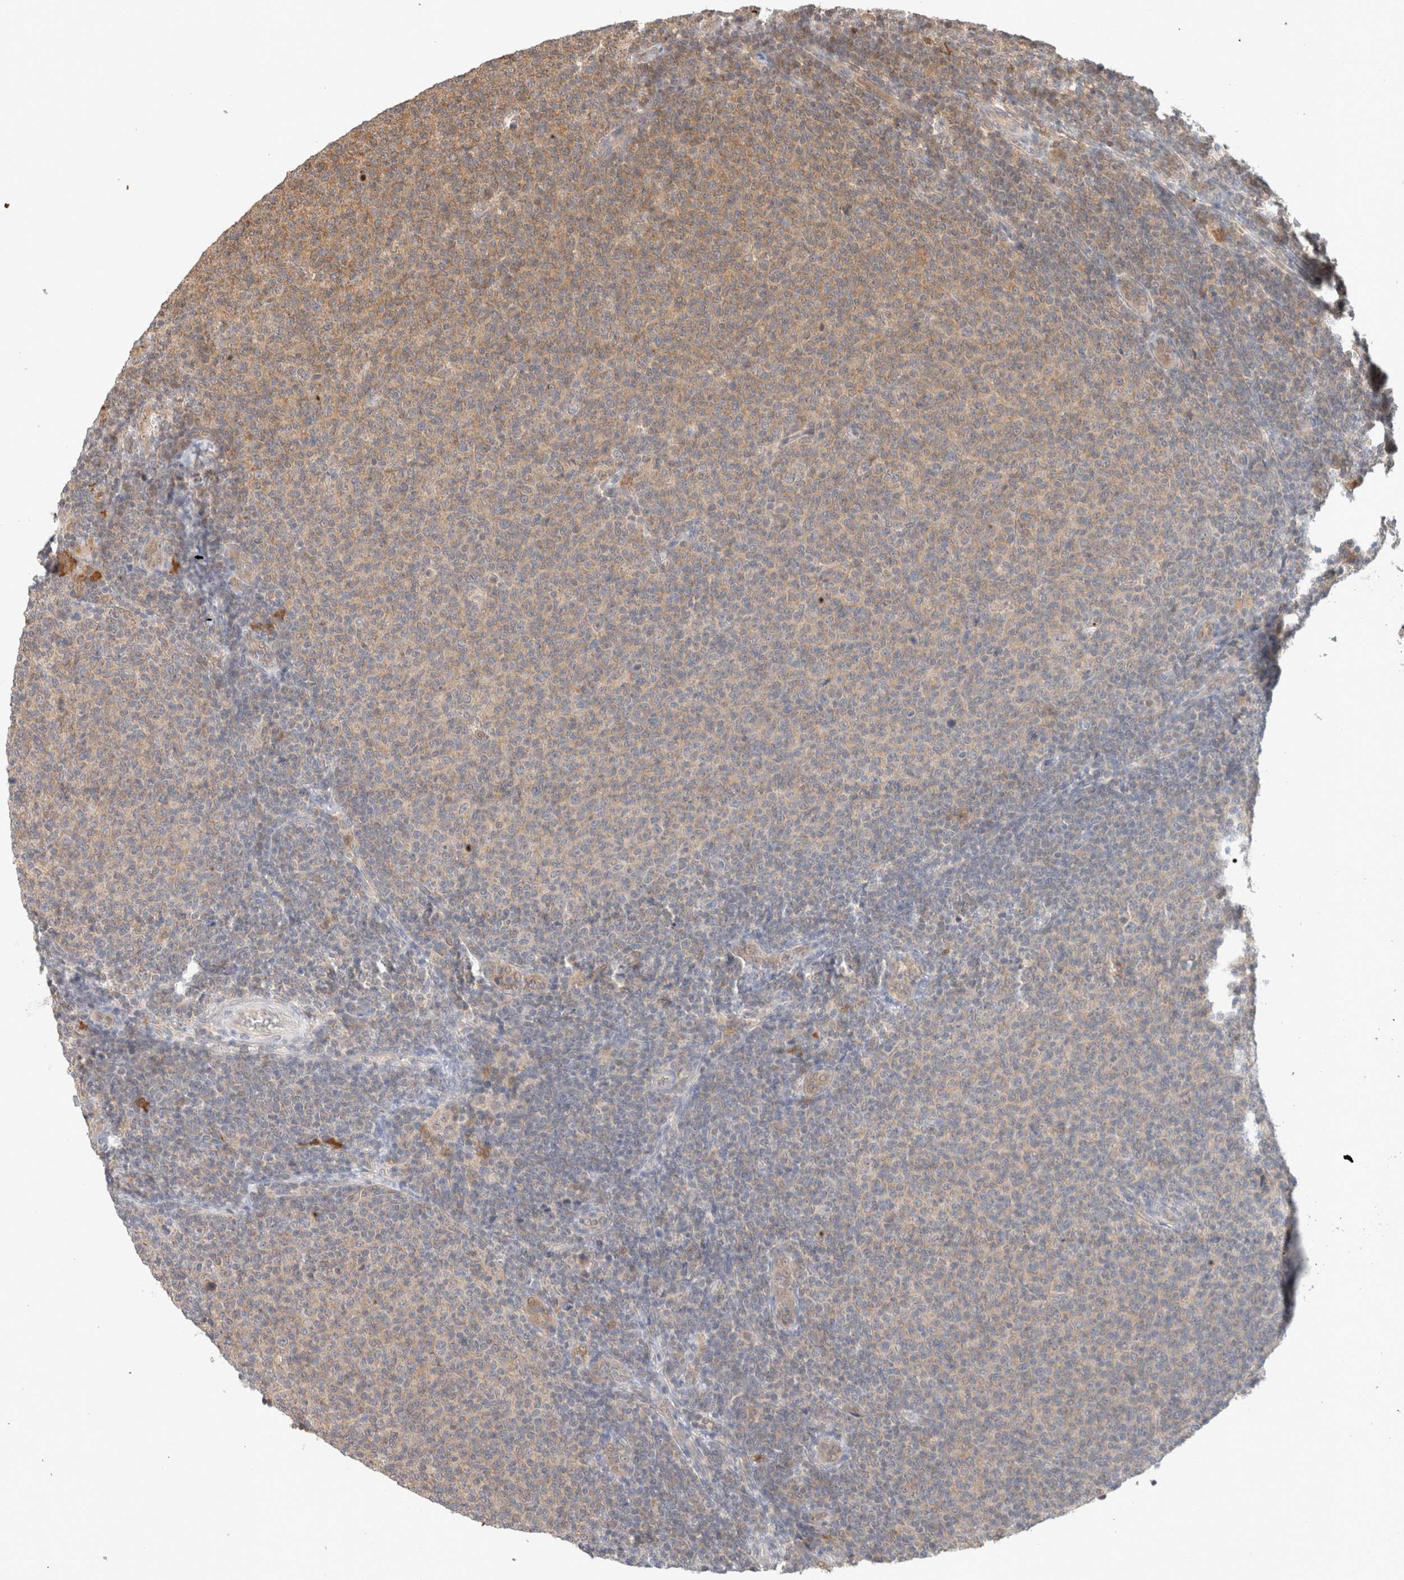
{"staining": {"intensity": "moderate", "quantity": "25%-75%", "location": "cytoplasmic/membranous"}, "tissue": "lymphoma", "cell_type": "Tumor cells", "image_type": "cancer", "snomed": [{"axis": "morphology", "description": "Malignant lymphoma, non-Hodgkin's type, Low grade"}, {"axis": "topography", "description": "Lymph node"}], "caption": "Lymphoma stained for a protein shows moderate cytoplasmic/membranous positivity in tumor cells.", "gene": "CA13", "patient": {"sex": "male", "age": 66}}